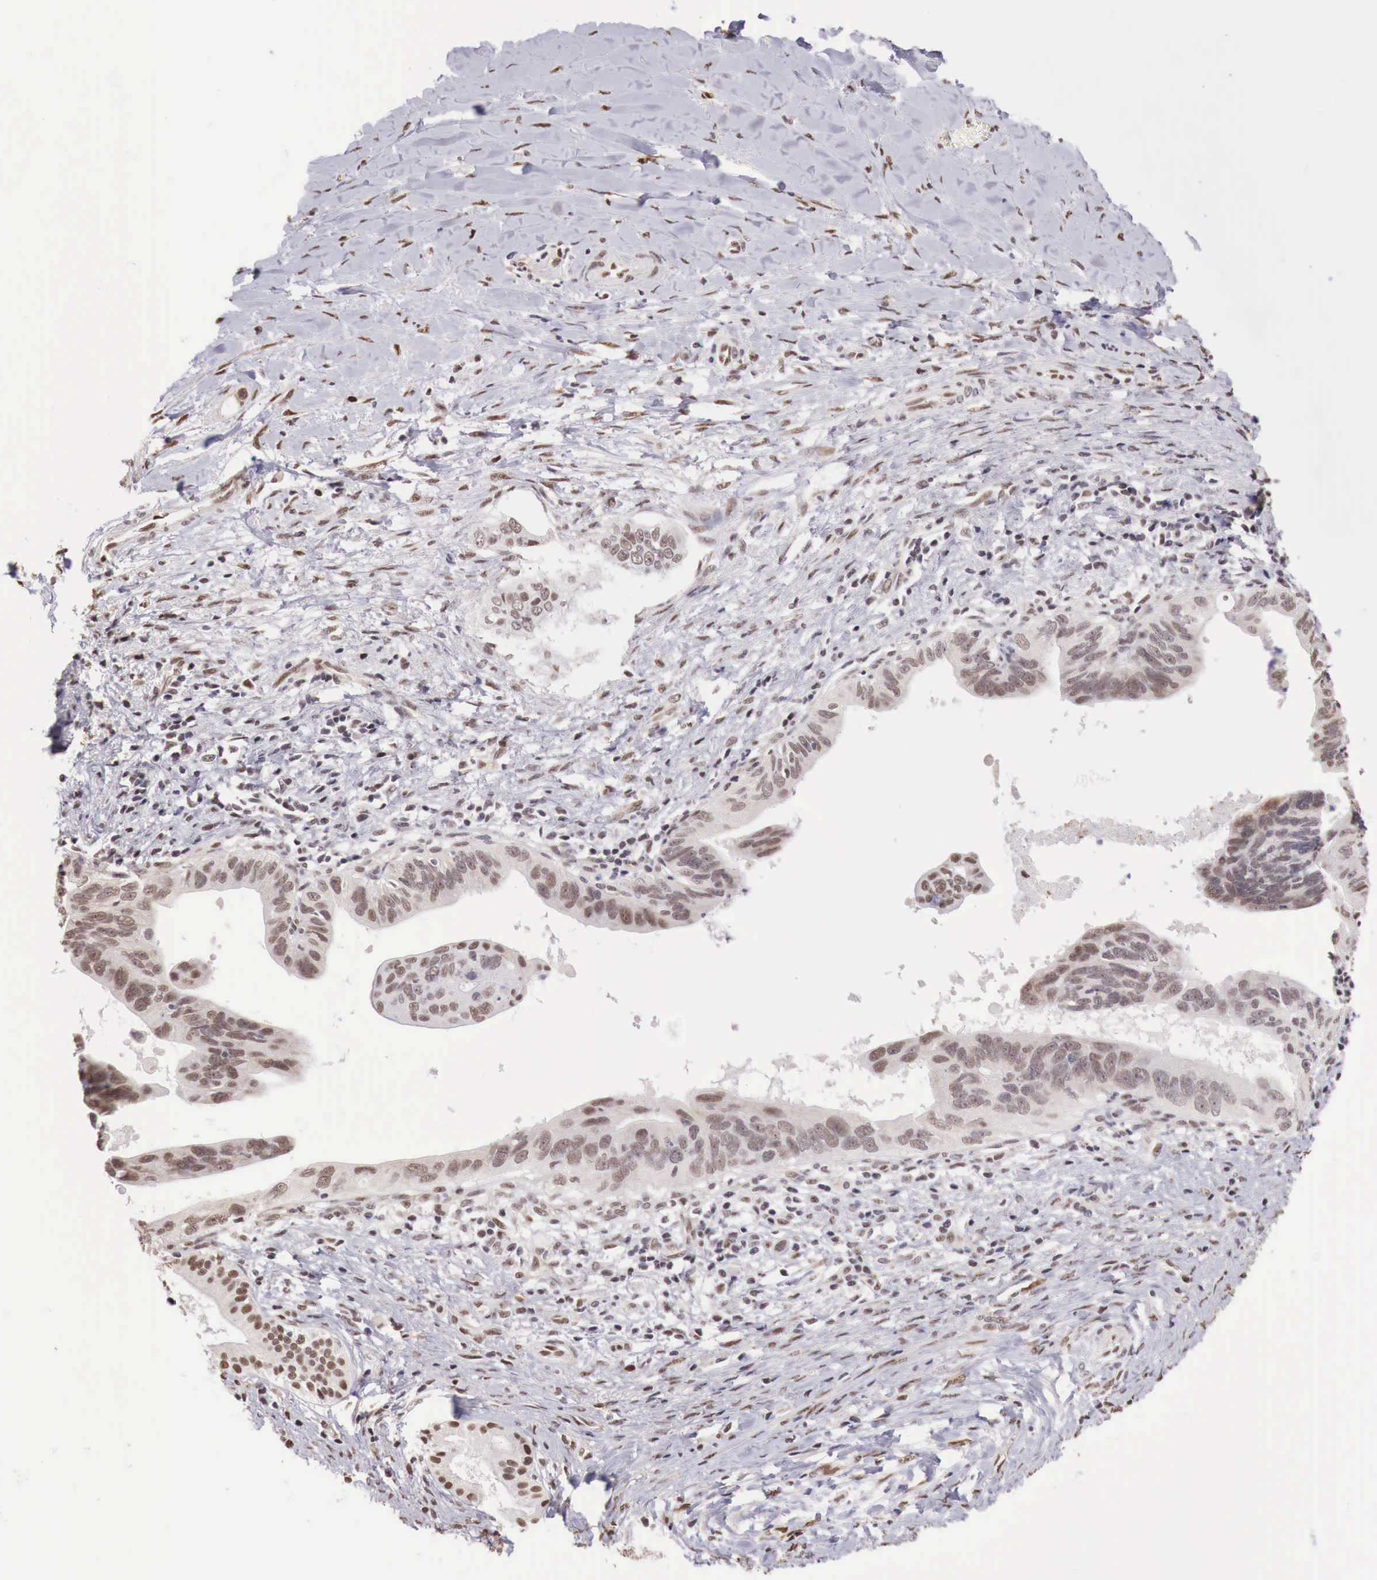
{"staining": {"intensity": "moderate", "quantity": ">75%", "location": "nuclear"}, "tissue": "liver cancer", "cell_type": "Tumor cells", "image_type": "cancer", "snomed": [{"axis": "morphology", "description": "Cholangiocarcinoma"}, {"axis": "topography", "description": "Liver"}], "caption": "IHC micrograph of cholangiocarcinoma (liver) stained for a protein (brown), which shows medium levels of moderate nuclear positivity in about >75% of tumor cells.", "gene": "FOXP2", "patient": {"sex": "female", "age": 65}}